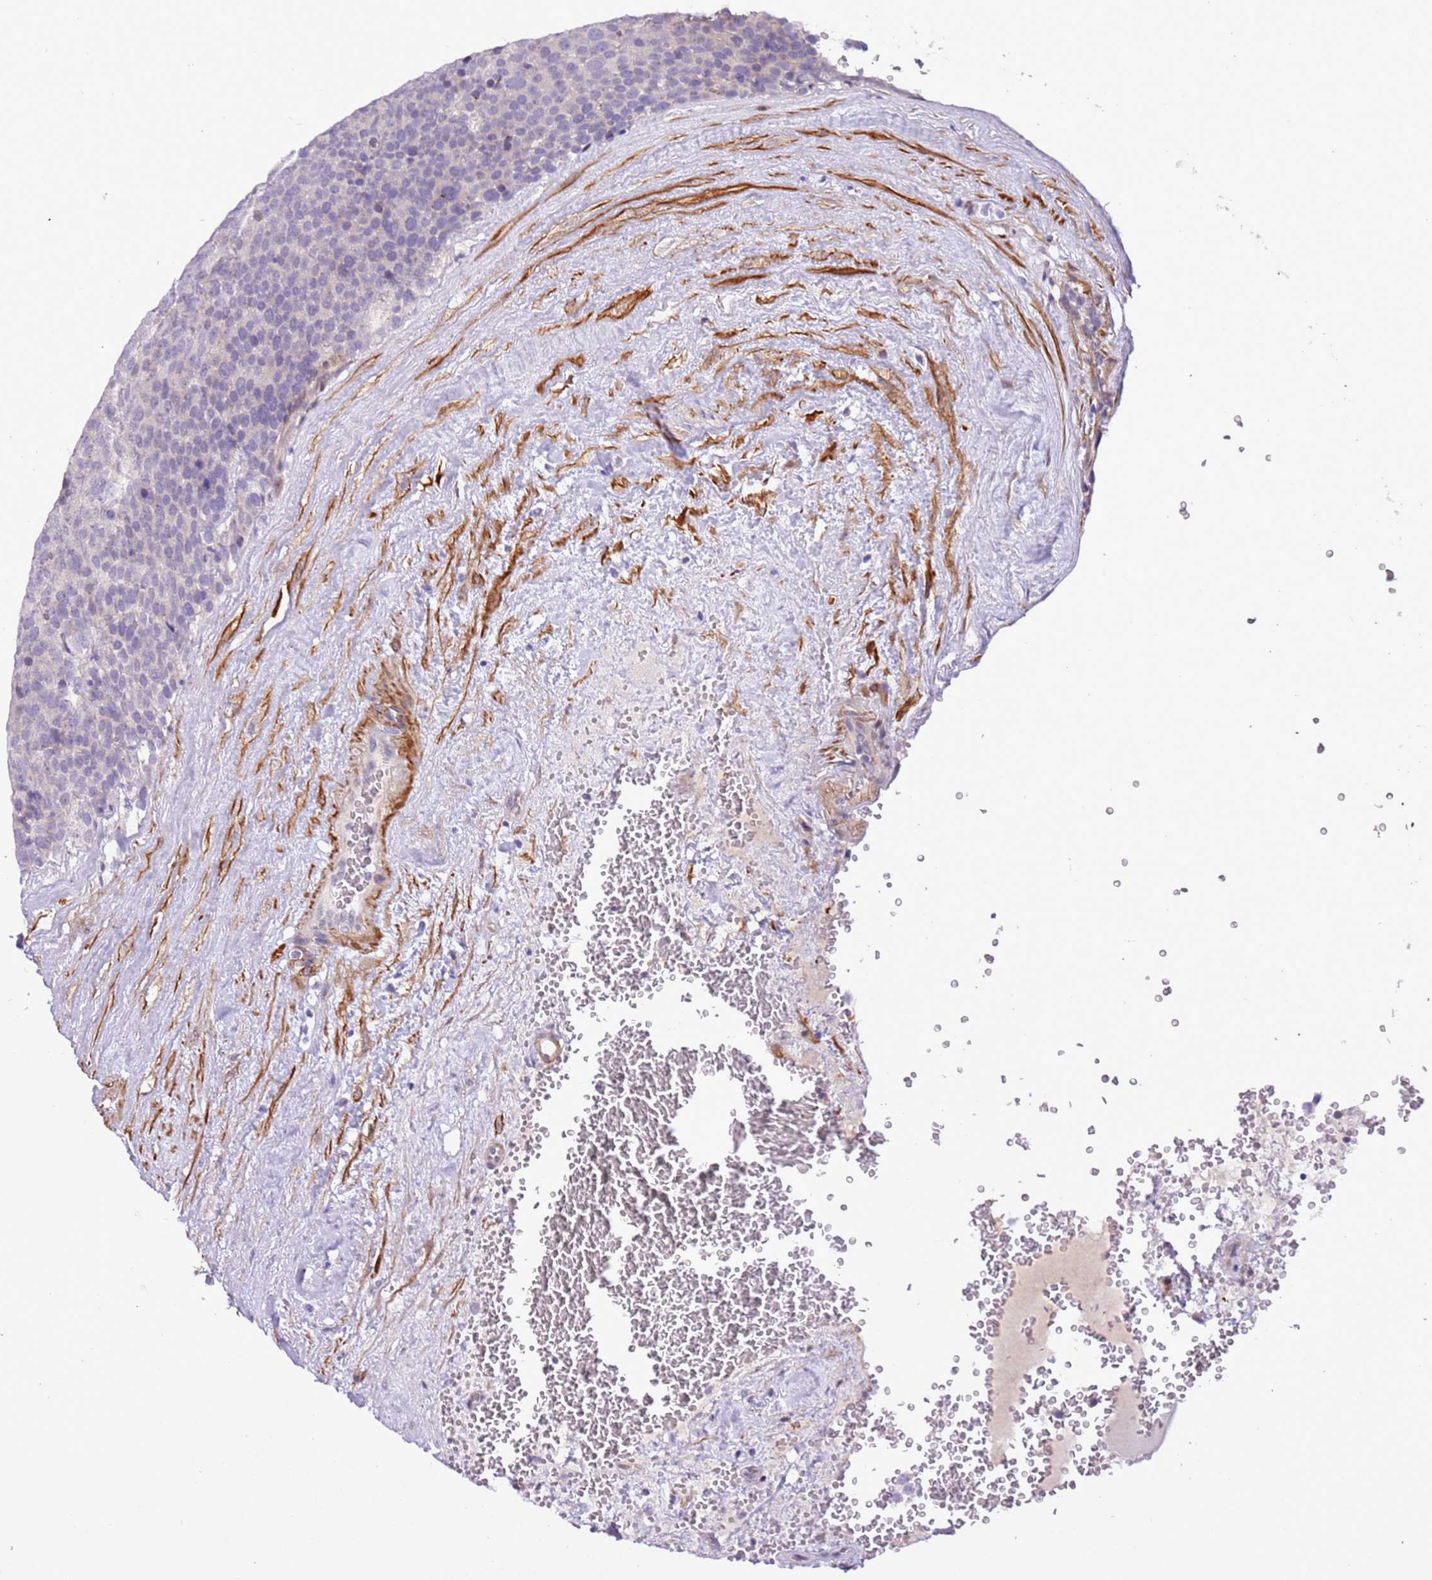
{"staining": {"intensity": "negative", "quantity": "none", "location": "none"}, "tissue": "testis cancer", "cell_type": "Tumor cells", "image_type": "cancer", "snomed": [{"axis": "morphology", "description": "Seminoma, NOS"}, {"axis": "topography", "description": "Testis"}], "caption": "DAB (3,3'-diaminobenzidine) immunohistochemical staining of seminoma (testis) exhibits no significant positivity in tumor cells.", "gene": "PLEKHH1", "patient": {"sex": "male", "age": 71}}